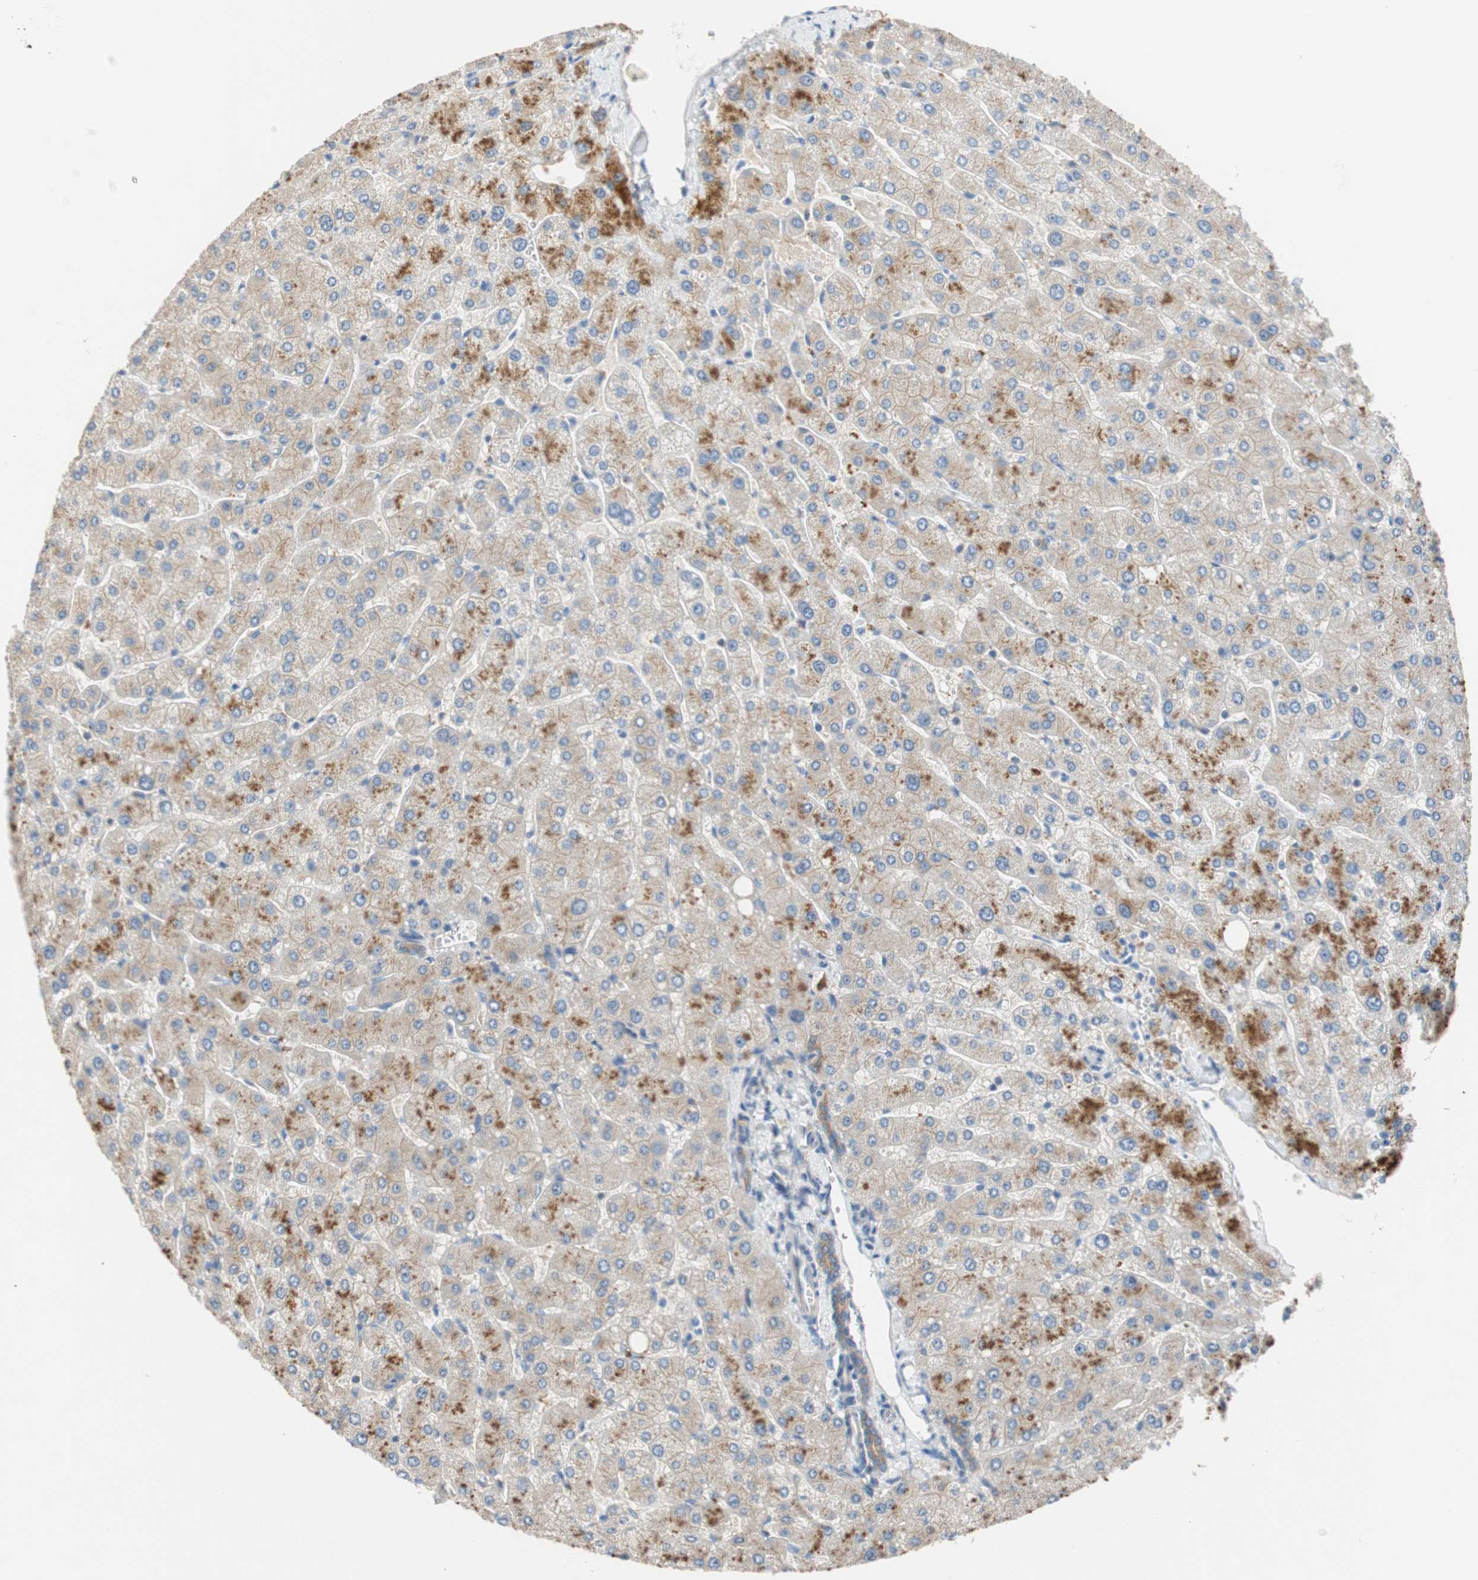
{"staining": {"intensity": "weak", "quantity": ">75%", "location": "cytoplasmic/membranous"}, "tissue": "liver", "cell_type": "Cholangiocytes", "image_type": "normal", "snomed": [{"axis": "morphology", "description": "Normal tissue, NOS"}, {"axis": "topography", "description": "Liver"}], "caption": "Immunohistochemical staining of benign liver exhibits weak cytoplasmic/membranous protein expression in about >75% of cholangiocytes. Immunohistochemistry stains the protein of interest in brown and the nuclei are stained blue.", "gene": "GLUL", "patient": {"sex": "male", "age": 55}}